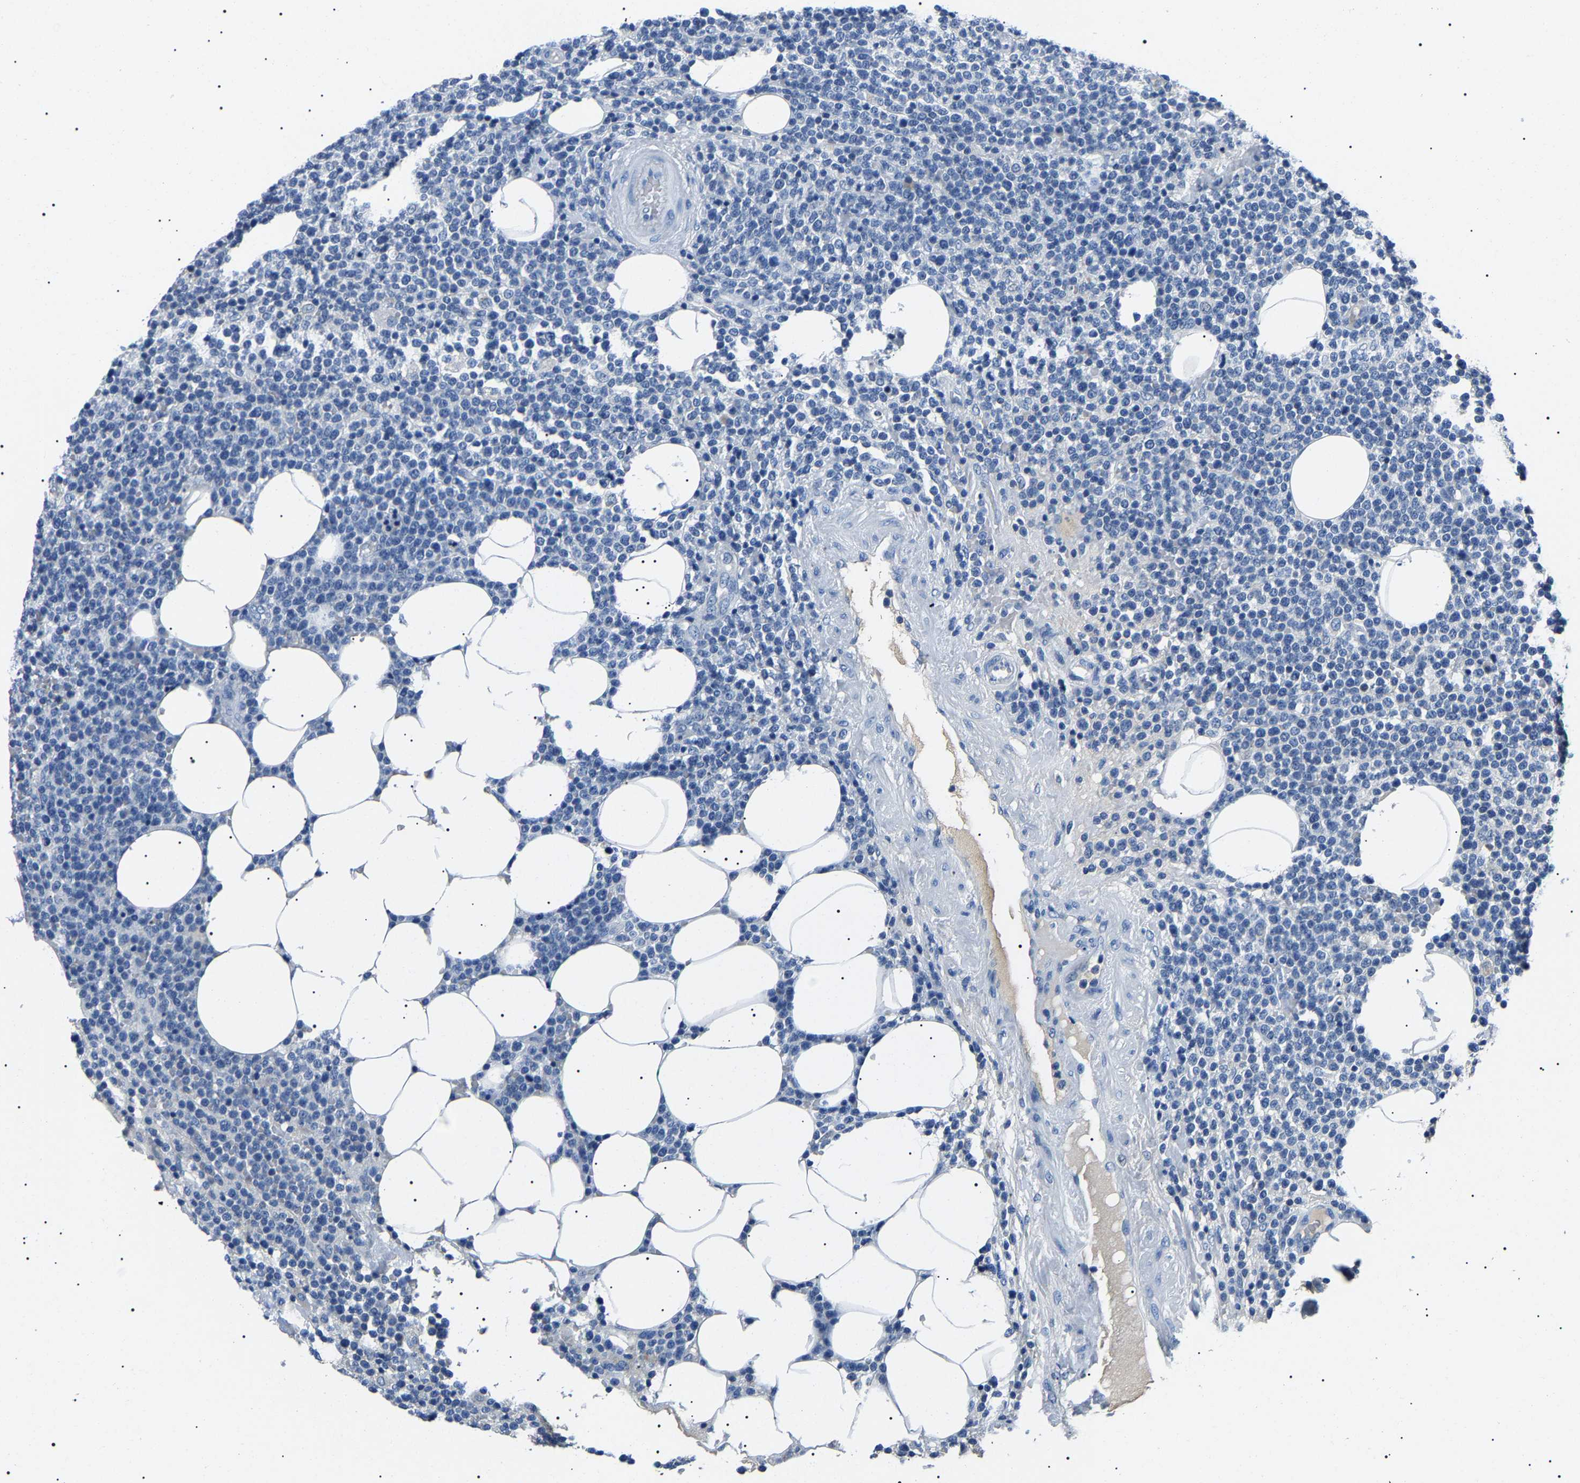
{"staining": {"intensity": "negative", "quantity": "none", "location": "none"}, "tissue": "lymphoma", "cell_type": "Tumor cells", "image_type": "cancer", "snomed": [{"axis": "morphology", "description": "Malignant lymphoma, non-Hodgkin's type, High grade"}, {"axis": "topography", "description": "Lymph node"}], "caption": "This is a image of immunohistochemistry (IHC) staining of lymphoma, which shows no staining in tumor cells.", "gene": "KLK15", "patient": {"sex": "male", "age": 61}}